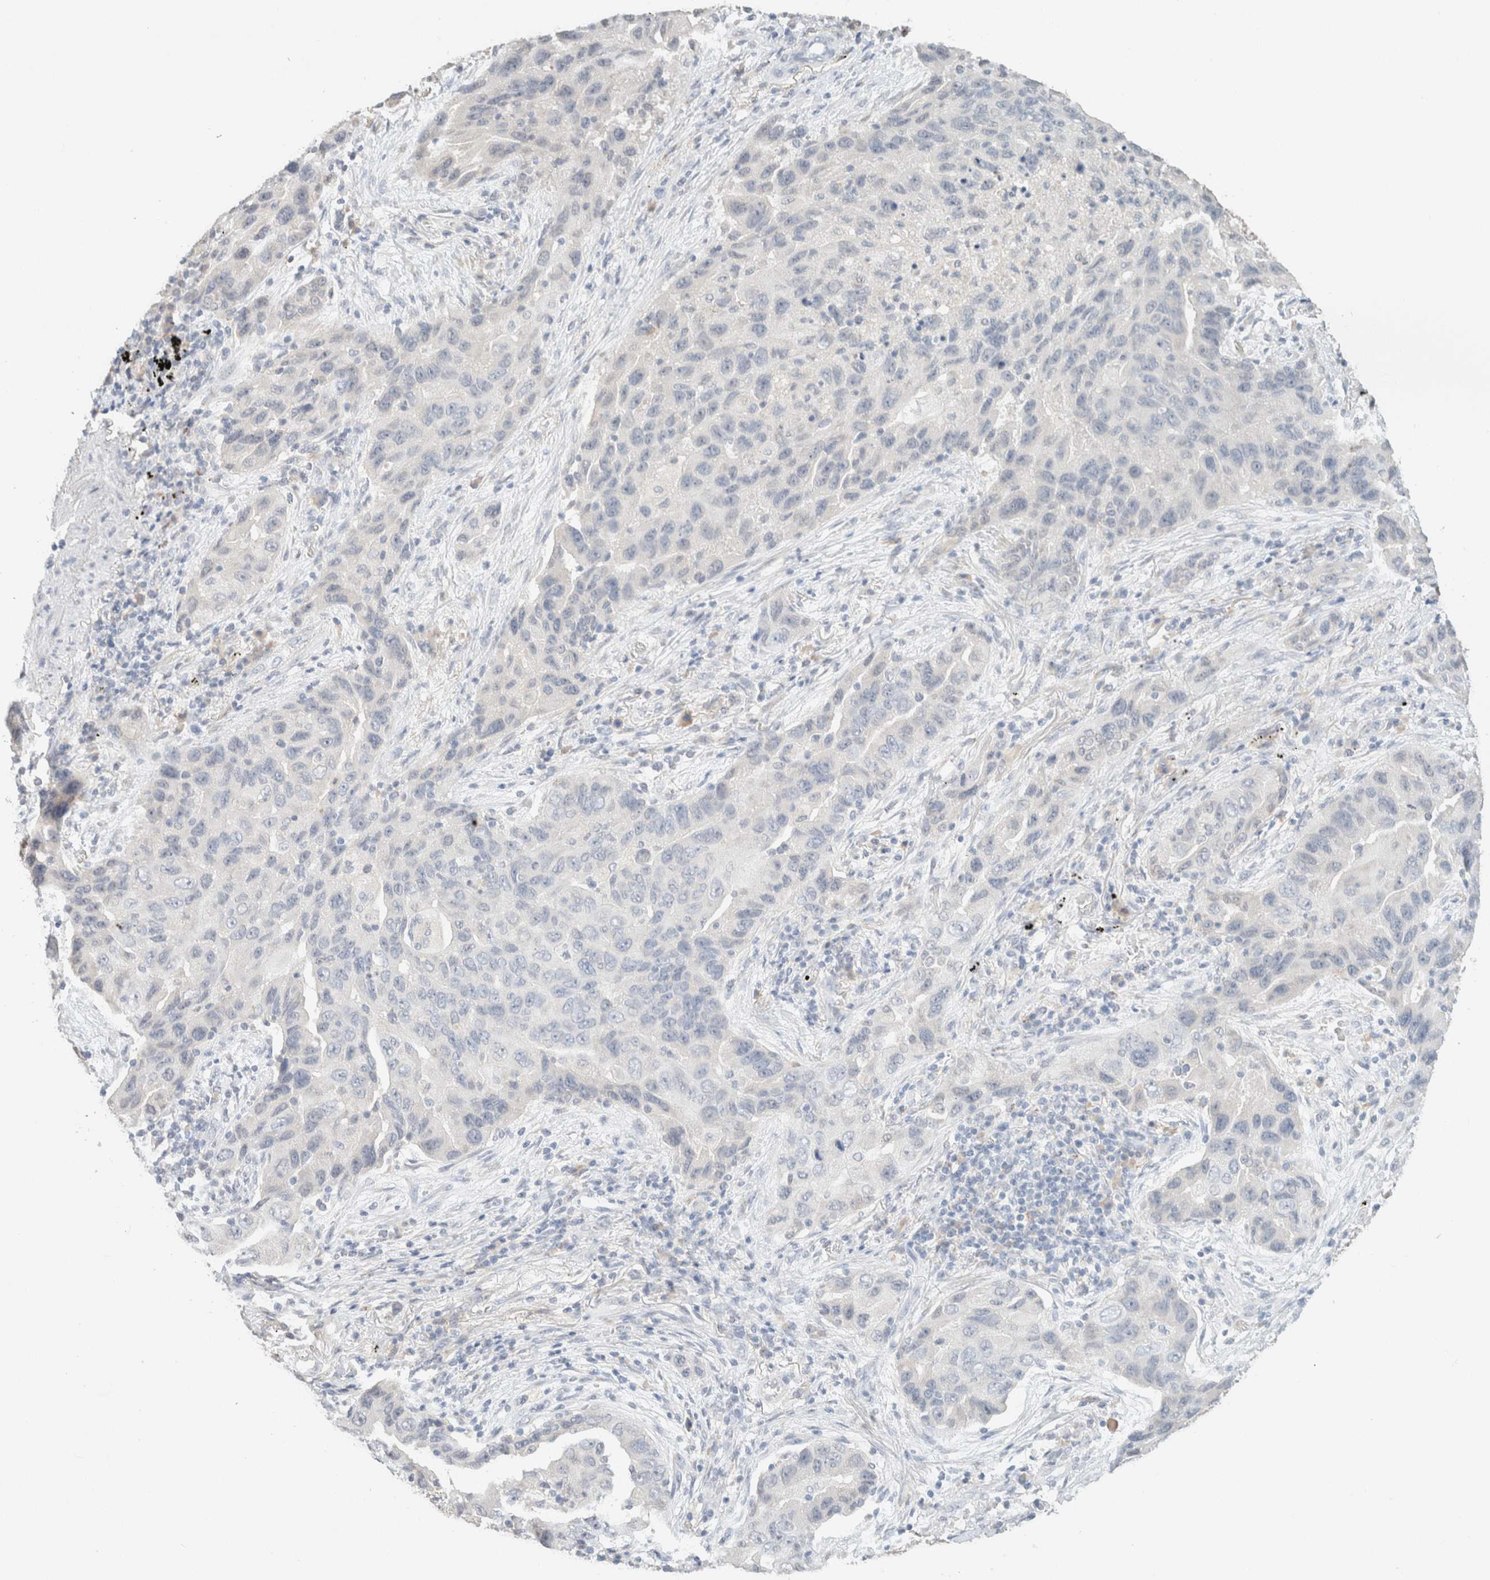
{"staining": {"intensity": "negative", "quantity": "none", "location": "none"}, "tissue": "lung cancer", "cell_type": "Tumor cells", "image_type": "cancer", "snomed": [{"axis": "morphology", "description": "Adenocarcinoma, NOS"}, {"axis": "topography", "description": "Lung"}], "caption": "Adenocarcinoma (lung) stained for a protein using IHC demonstrates no expression tumor cells.", "gene": "CPA1", "patient": {"sex": "female", "age": 65}}